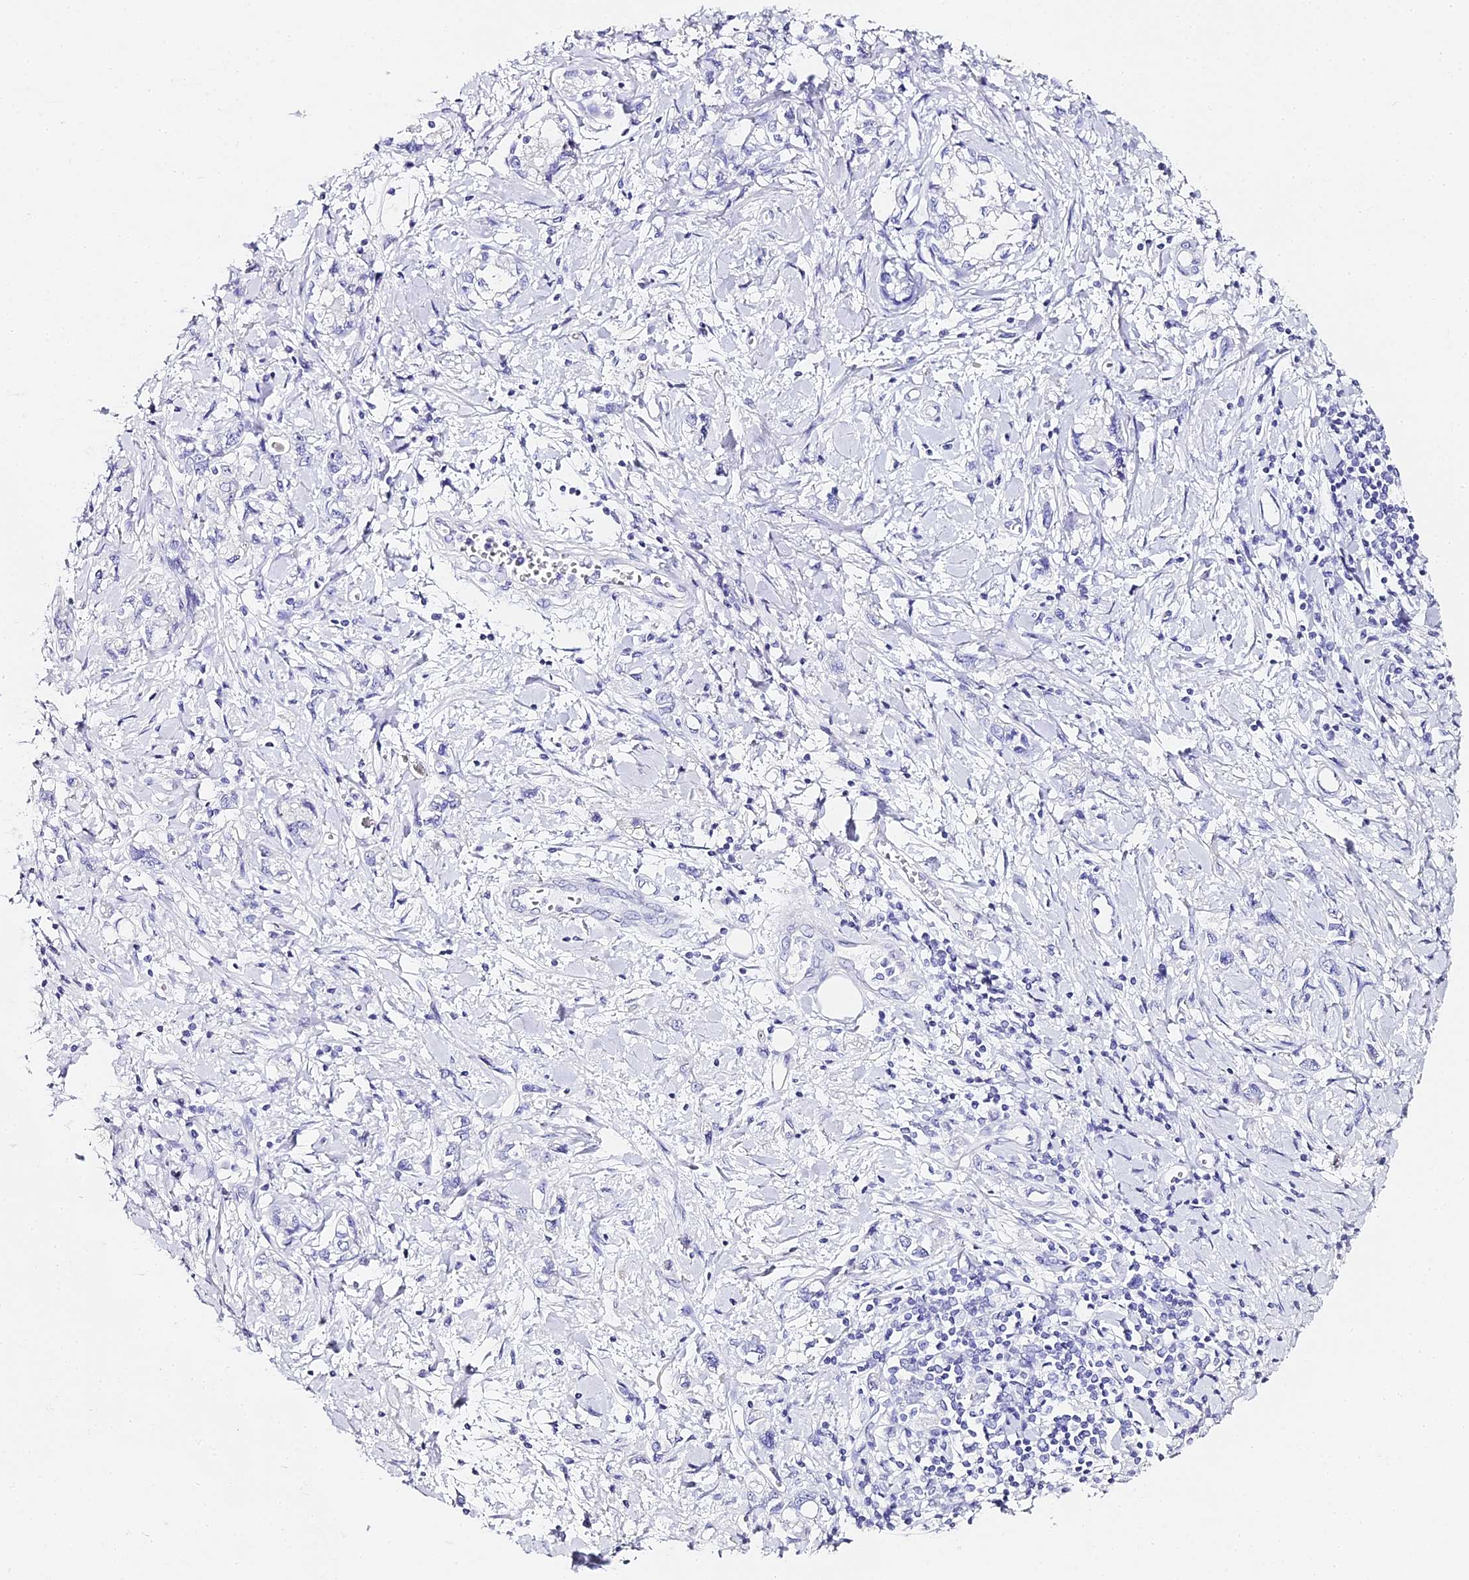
{"staining": {"intensity": "negative", "quantity": "none", "location": "none"}, "tissue": "stomach cancer", "cell_type": "Tumor cells", "image_type": "cancer", "snomed": [{"axis": "morphology", "description": "Adenocarcinoma, NOS"}, {"axis": "topography", "description": "Stomach"}], "caption": "Histopathology image shows no significant protein positivity in tumor cells of stomach cancer.", "gene": "ABHD14A-ACY1", "patient": {"sex": "female", "age": 76}}